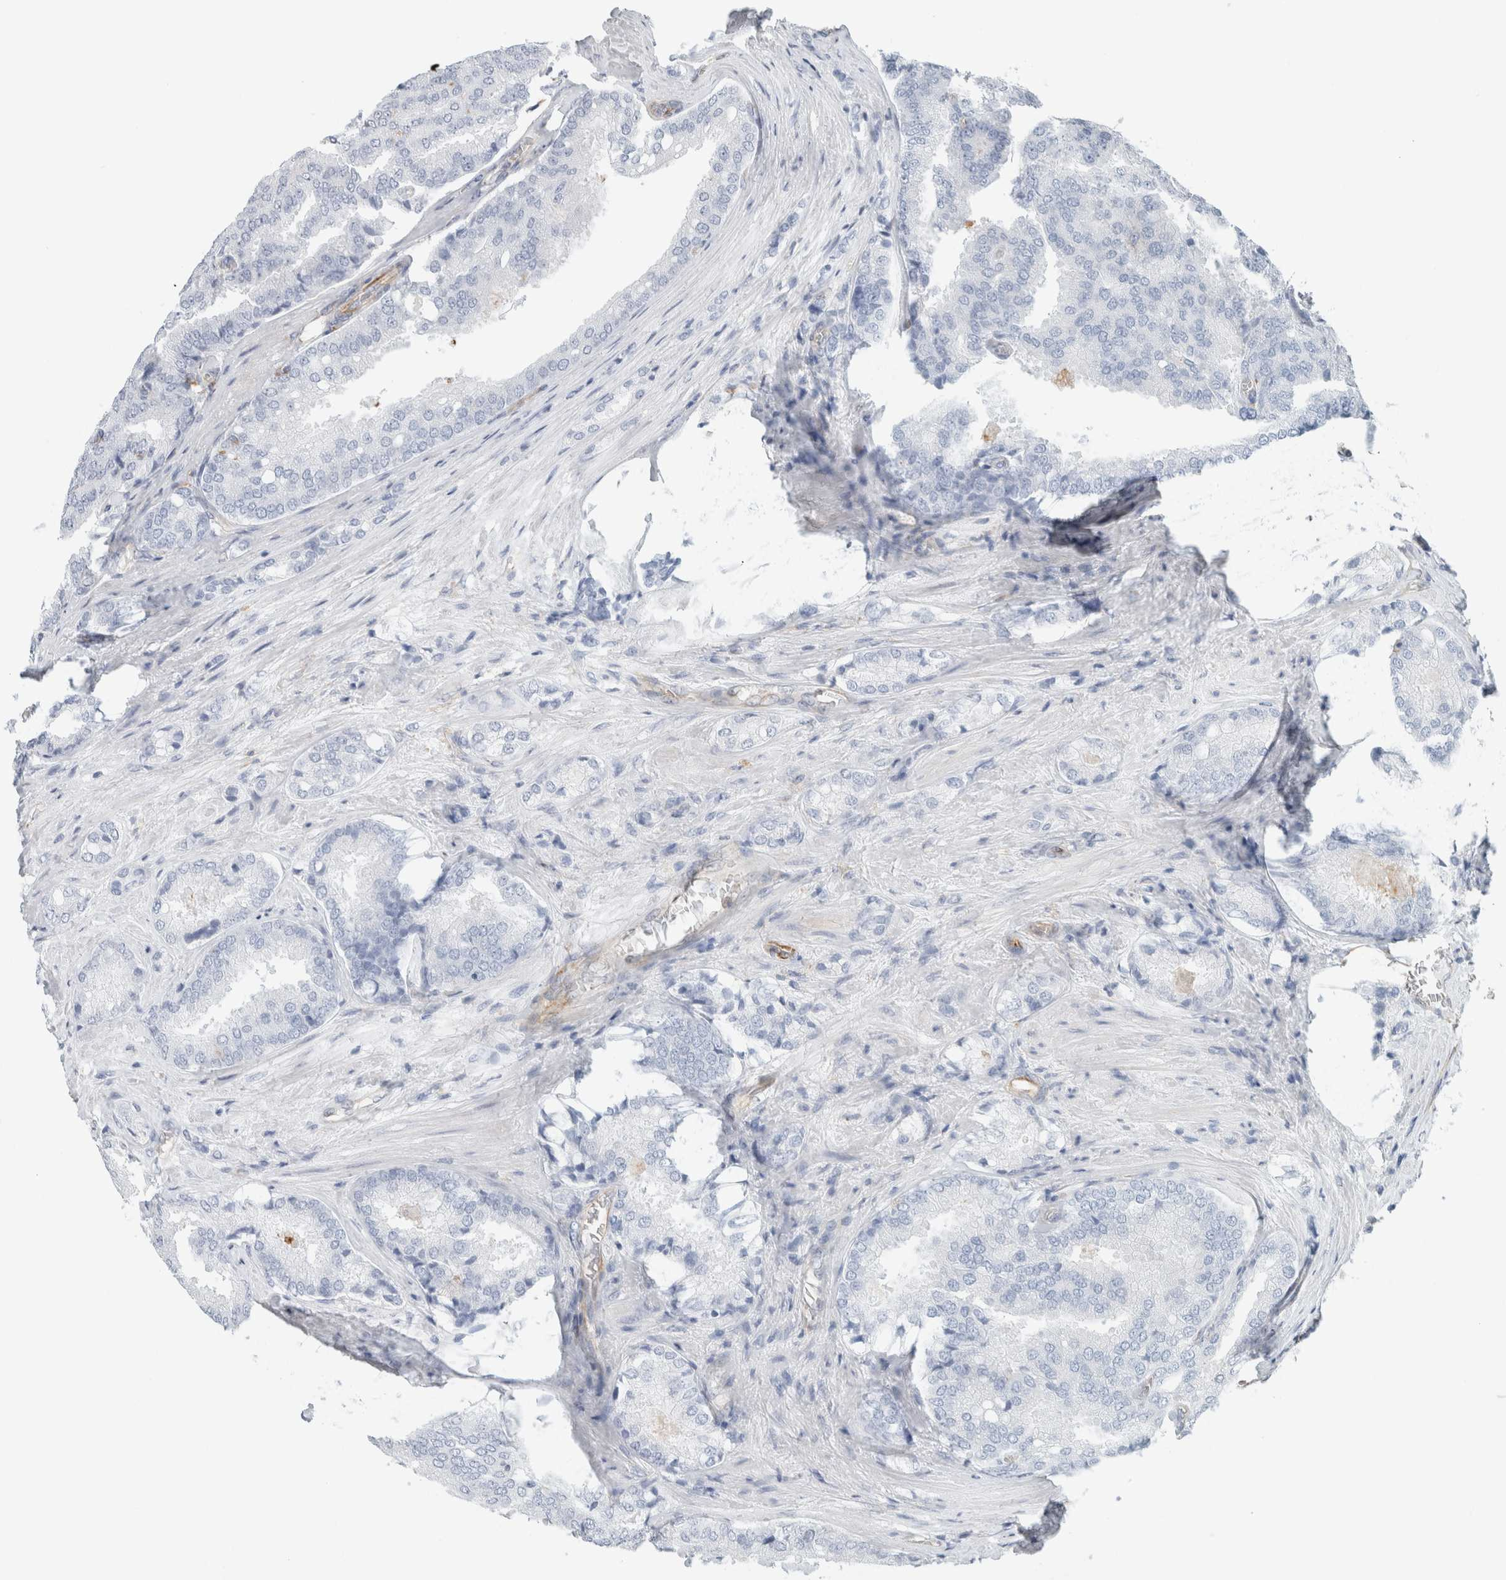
{"staining": {"intensity": "negative", "quantity": "none", "location": "none"}, "tissue": "prostate cancer", "cell_type": "Tumor cells", "image_type": "cancer", "snomed": [{"axis": "morphology", "description": "Adenocarcinoma, High grade"}, {"axis": "topography", "description": "Prostate"}], "caption": "Immunohistochemistry photomicrograph of human prostate high-grade adenocarcinoma stained for a protein (brown), which reveals no positivity in tumor cells. (Stains: DAB IHC with hematoxylin counter stain, Microscopy: brightfield microscopy at high magnification).", "gene": "LY86", "patient": {"sex": "male", "age": 50}}